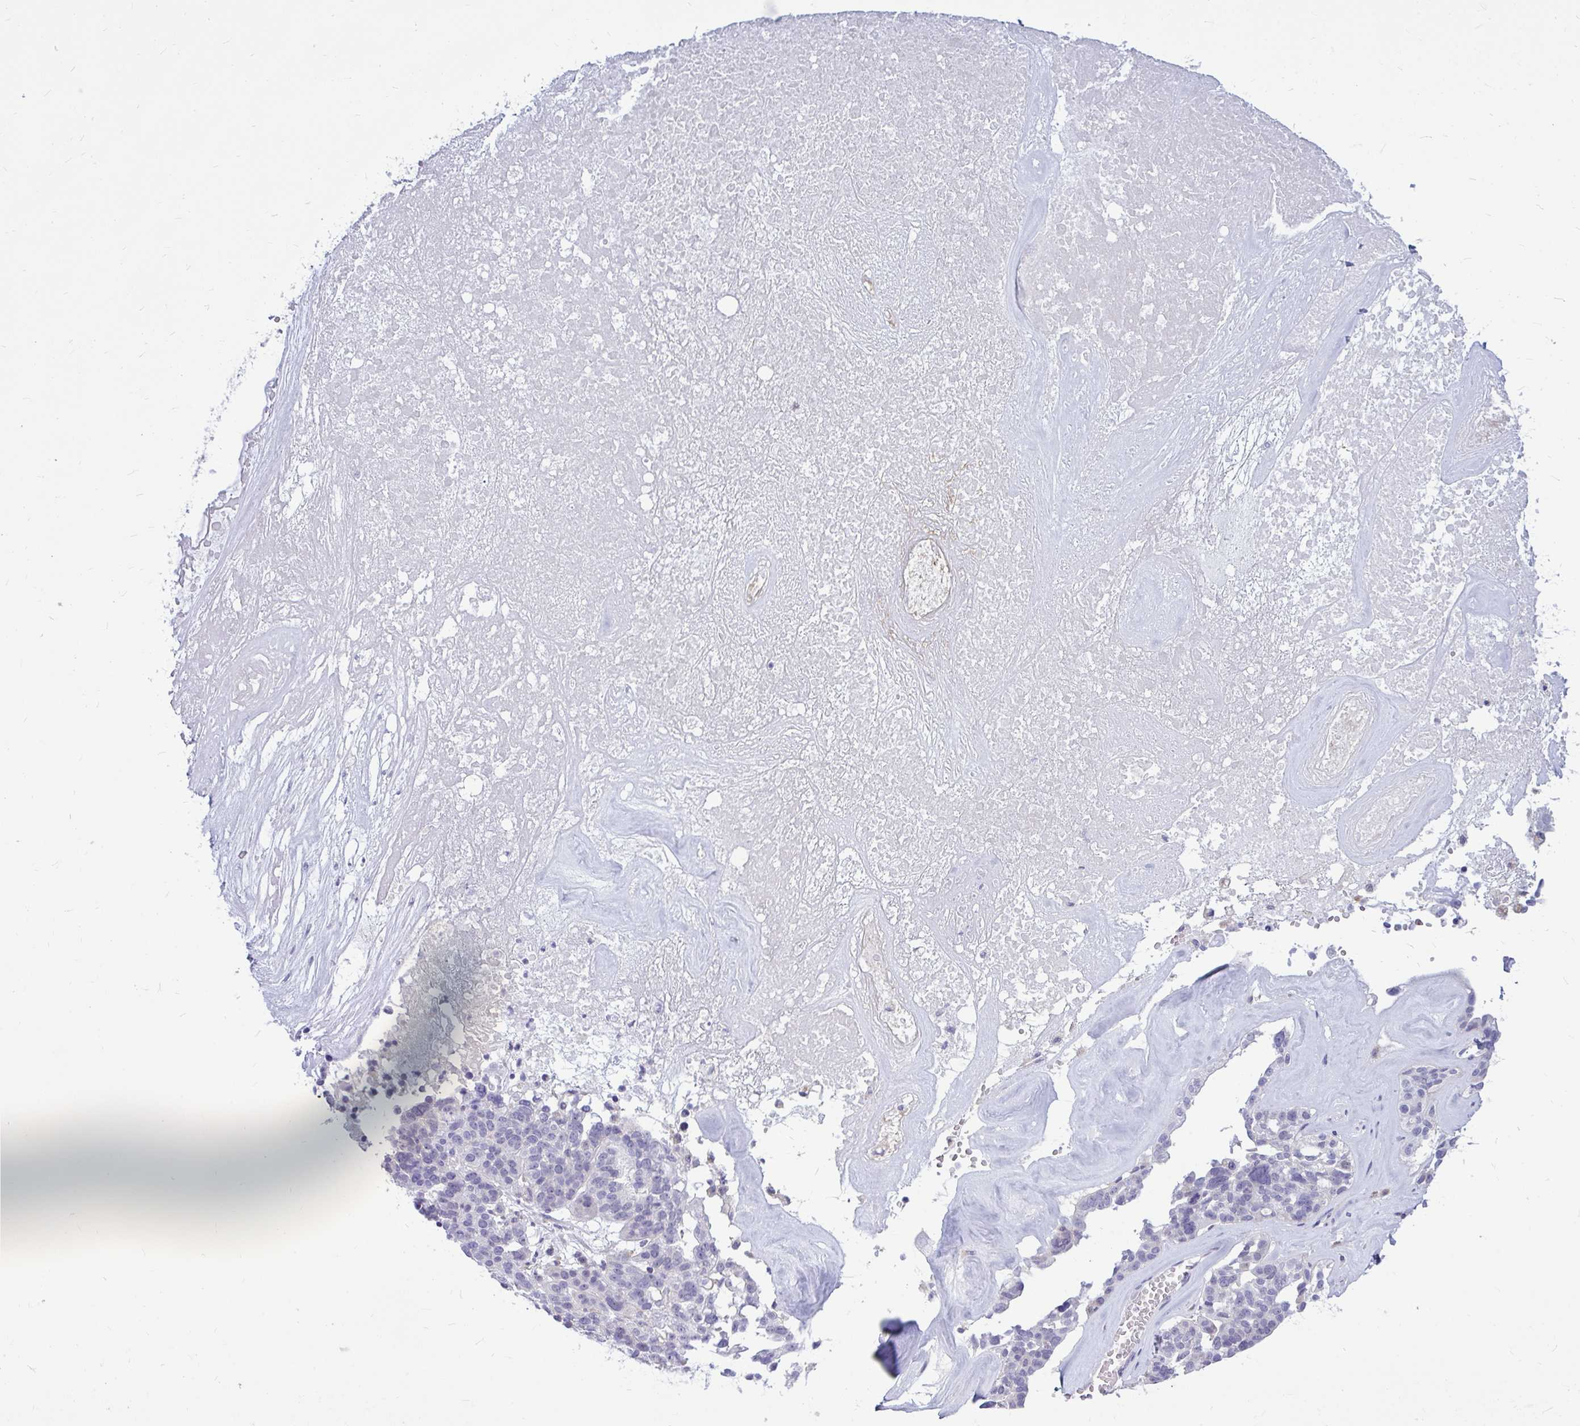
{"staining": {"intensity": "negative", "quantity": "none", "location": "none"}, "tissue": "ovarian cancer", "cell_type": "Tumor cells", "image_type": "cancer", "snomed": [{"axis": "morphology", "description": "Cystadenocarcinoma, serous, NOS"}, {"axis": "topography", "description": "Ovary"}], "caption": "Tumor cells are negative for brown protein staining in ovarian serous cystadenocarcinoma.", "gene": "ZSCAN25", "patient": {"sex": "female", "age": 59}}